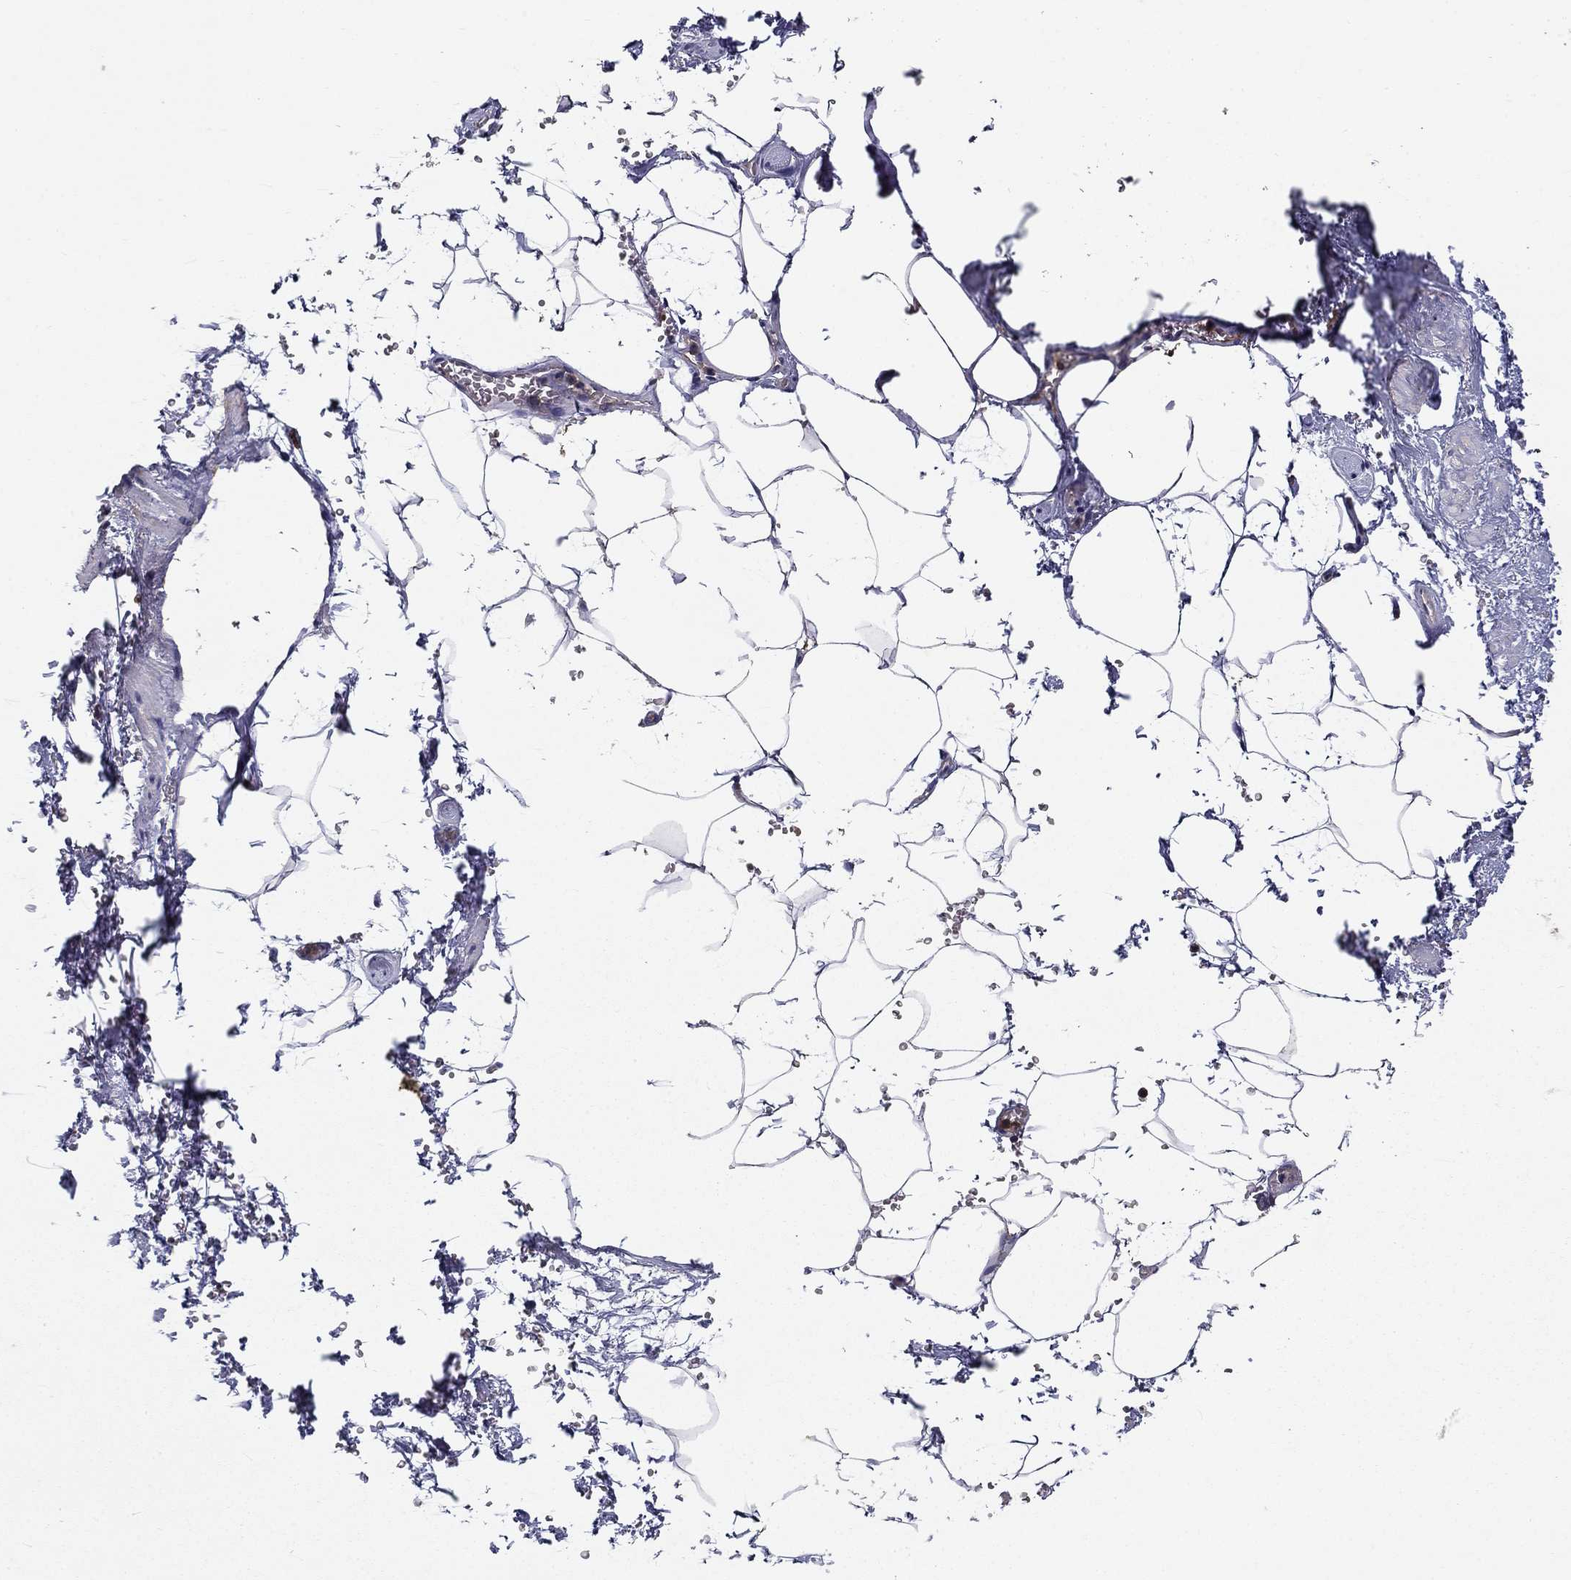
{"staining": {"intensity": "negative", "quantity": "none", "location": "none"}, "tissue": "adipose tissue", "cell_type": "Adipocytes", "image_type": "normal", "snomed": [{"axis": "morphology", "description": "Normal tissue, NOS"}, {"axis": "topography", "description": "Soft tissue"}, {"axis": "topography", "description": "Adipose tissue"}, {"axis": "topography", "description": "Vascular tissue"}, {"axis": "topography", "description": "Peripheral nerve tissue"}], "caption": "Adipocytes are negative for brown protein staining in benign adipose tissue. The staining was performed using DAB (3,3'-diaminobenzidine) to visualize the protein expression in brown, while the nuclei were stained in blue with hematoxylin (Magnification: 20x).", "gene": "ALDH4A1", "patient": {"sex": "male", "age": 68}}